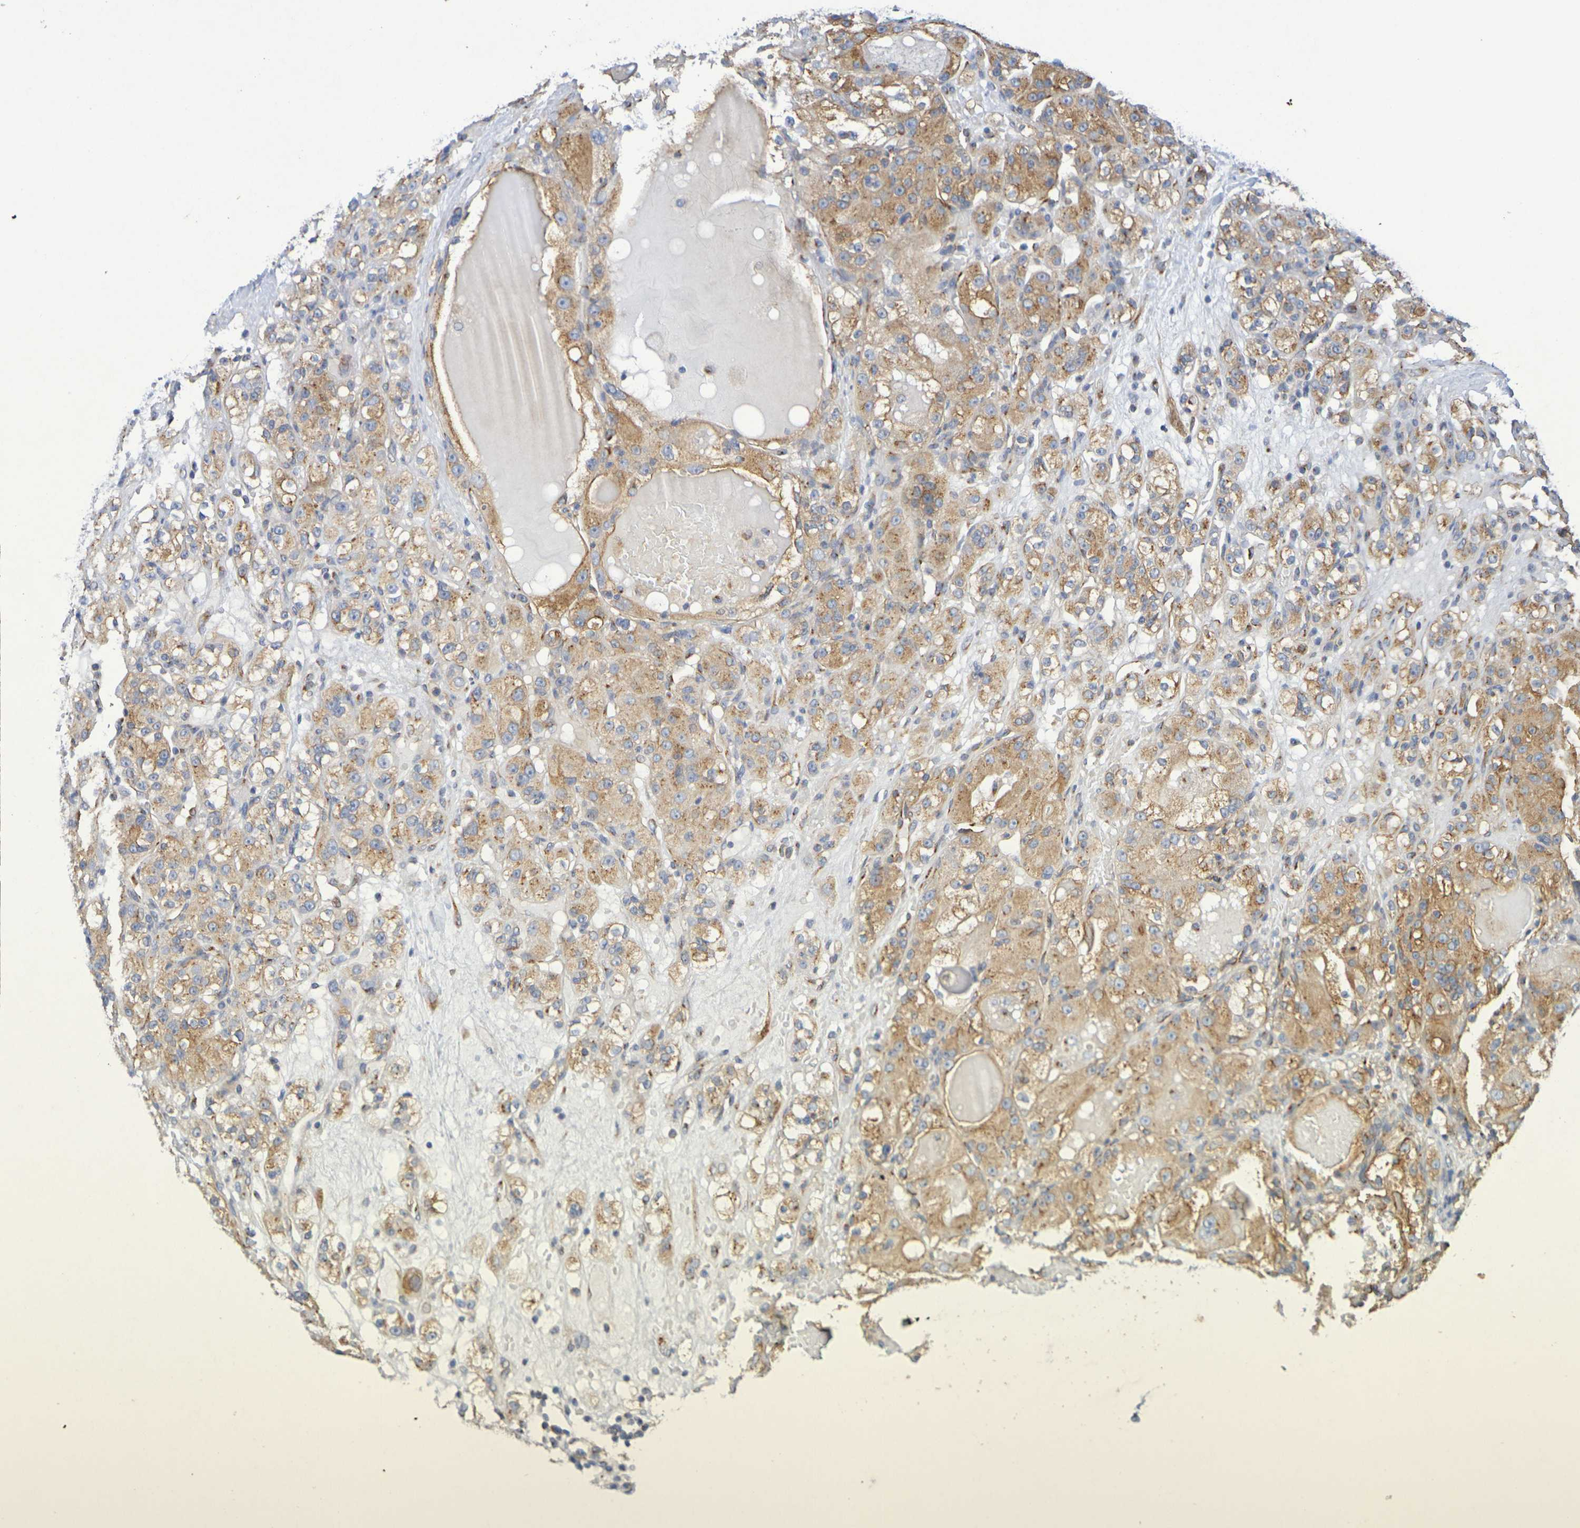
{"staining": {"intensity": "moderate", "quantity": ">75%", "location": "cytoplasmic/membranous"}, "tissue": "renal cancer", "cell_type": "Tumor cells", "image_type": "cancer", "snomed": [{"axis": "morphology", "description": "Normal tissue, NOS"}, {"axis": "morphology", "description": "Adenocarcinoma, NOS"}, {"axis": "topography", "description": "Kidney"}], "caption": "Protein analysis of renal cancer (adenocarcinoma) tissue demonstrates moderate cytoplasmic/membranous positivity in approximately >75% of tumor cells.", "gene": "DCP2", "patient": {"sex": "male", "age": 61}}